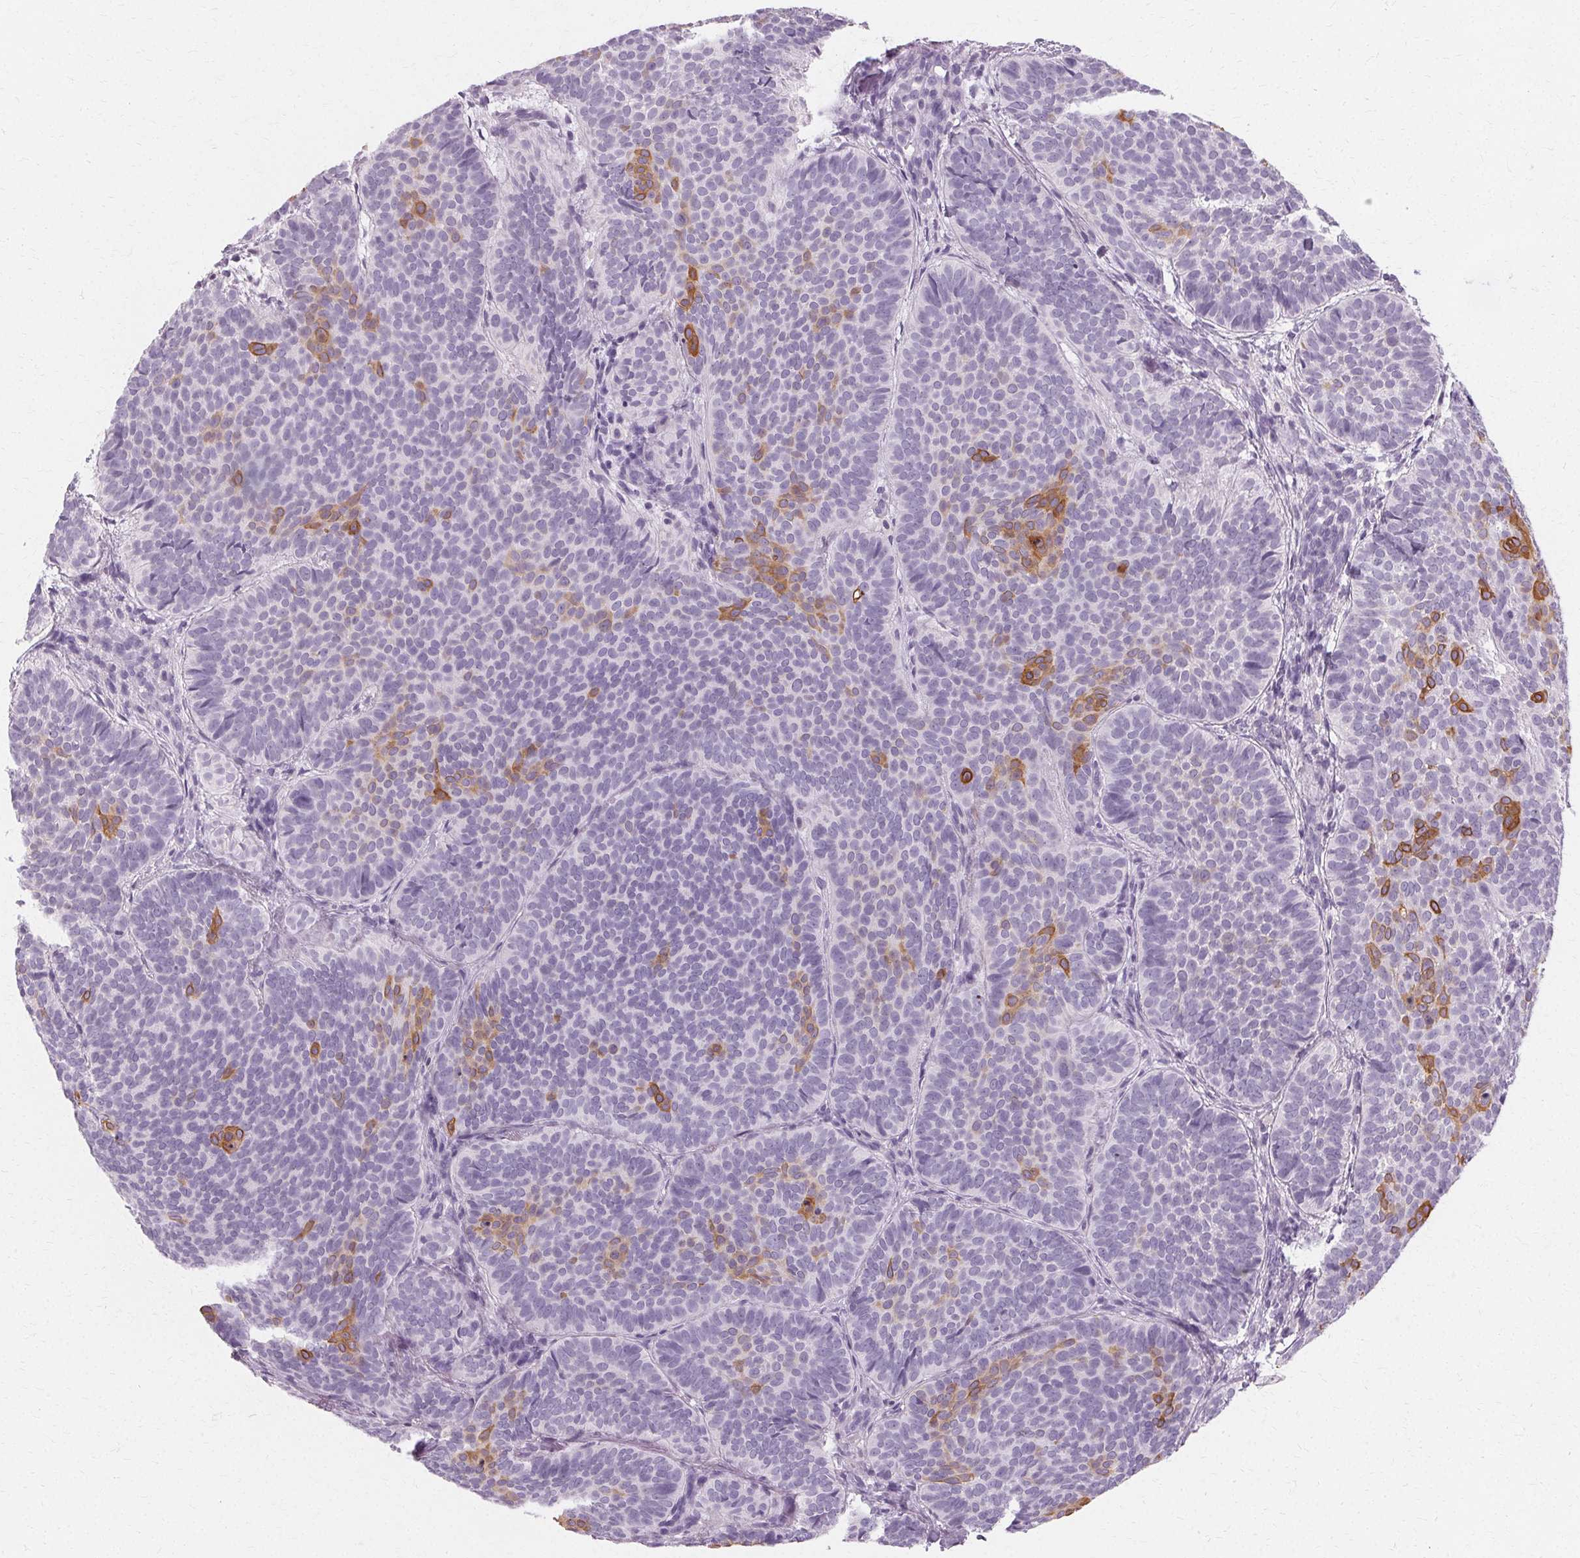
{"staining": {"intensity": "moderate", "quantity": "<25%", "location": "cytoplasmic/membranous"}, "tissue": "skin cancer", "cell_type": "Tumor cells", "image_type": "cancer", "snomed": [{"axis": "morphology", "description": "Basal cell carcinoma"}, {"axis": "topography", "description": "Skin"}], "caption": "An IHC image of neoplastic tissue is shown. Protein staining in brown shows moderate cytoplasmic/membranous positivity in basal cell carcinoma (skin) within tumor cells.", "gene": "KRT6C", "patient": {"sex": "male", "age": 57}}